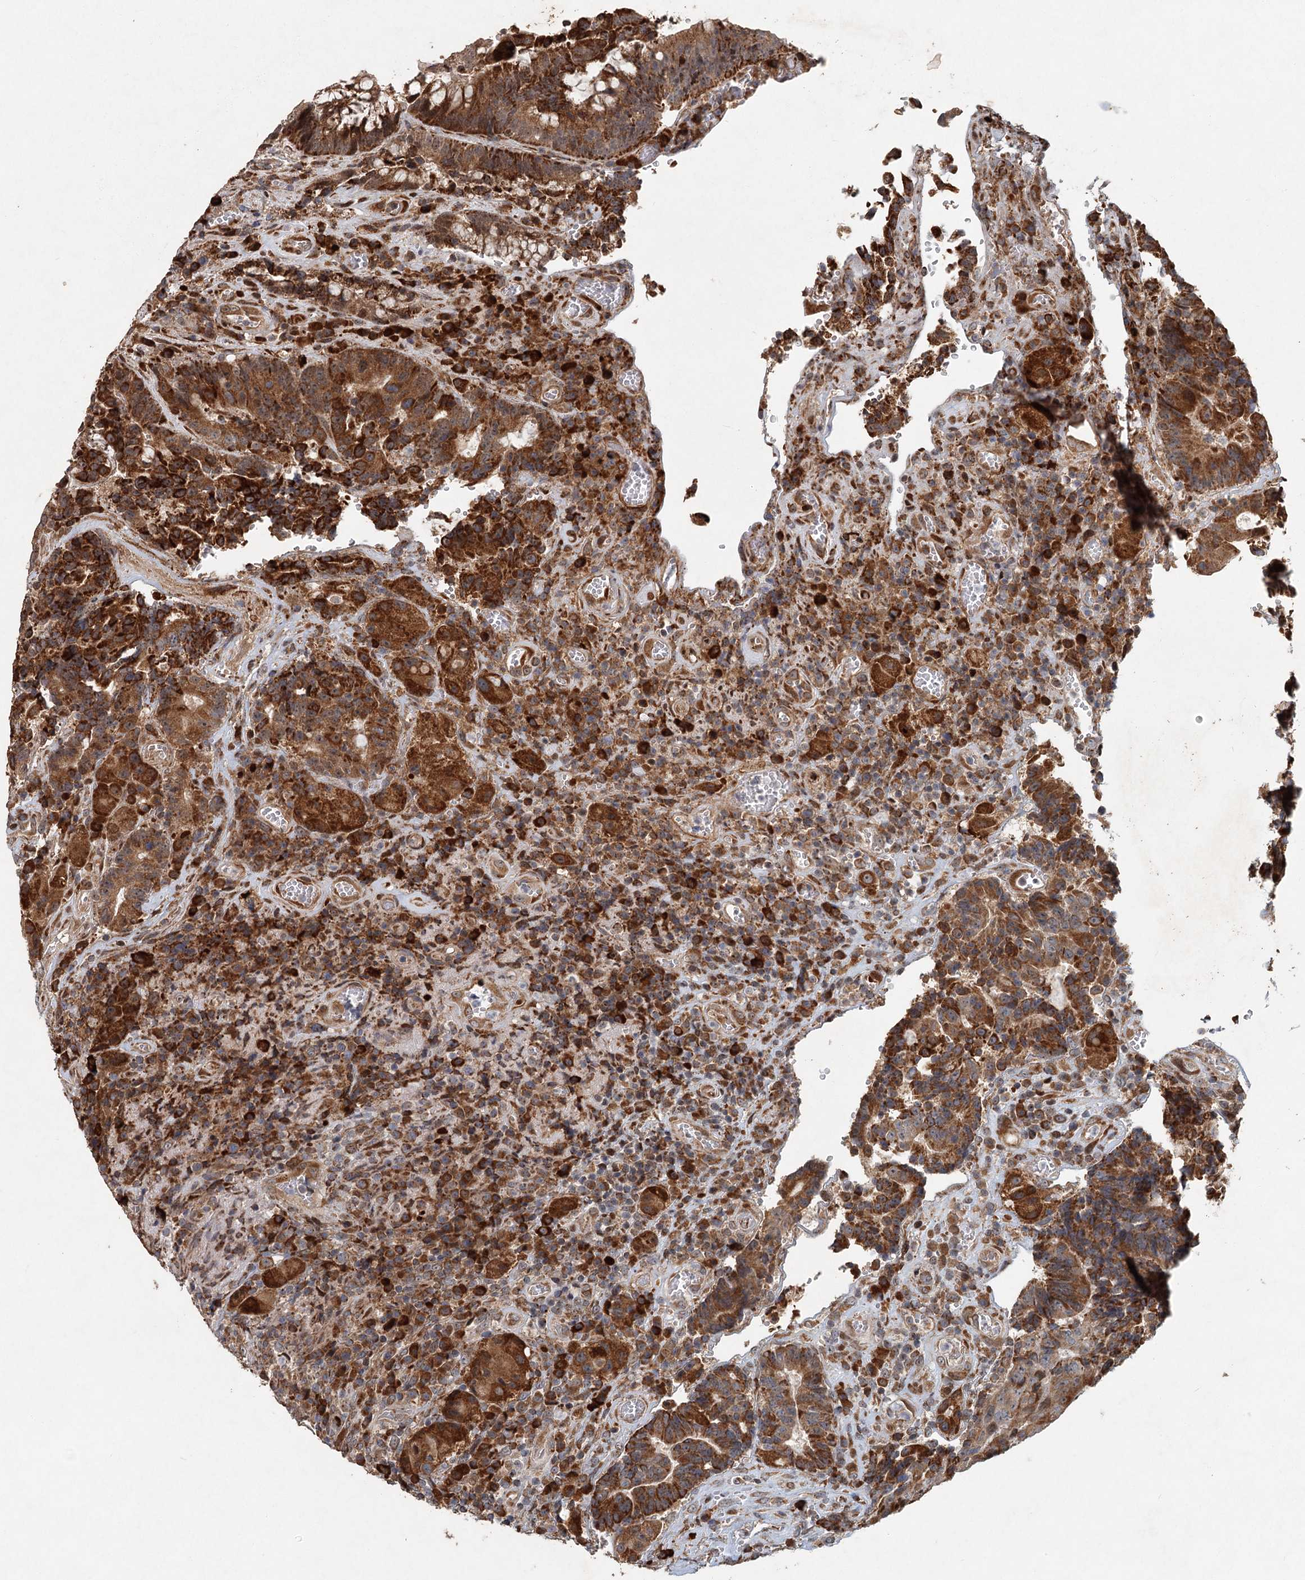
{"staining": {"intensity": "strong", "quantity": ">75%", "location": "cytoplasmic/membranous"}, "tissue": "colorectal cancer", "cell_type": "Tumor cells", "image_type": "cancer", "snomed": [{"axis": "morphology", "description": "Adenocarcinoma, NOS"}, {"axis": "topography", "description": "Rectum"}], "caption": "Protein analysis of adenocarcinoma (colorectal) tissue displays strong cytoplasmic/membranous positivity in approximately >75% of tumor cells.", "gene": "SRPX2", "patient": {"sex": "male", "age": 69}}